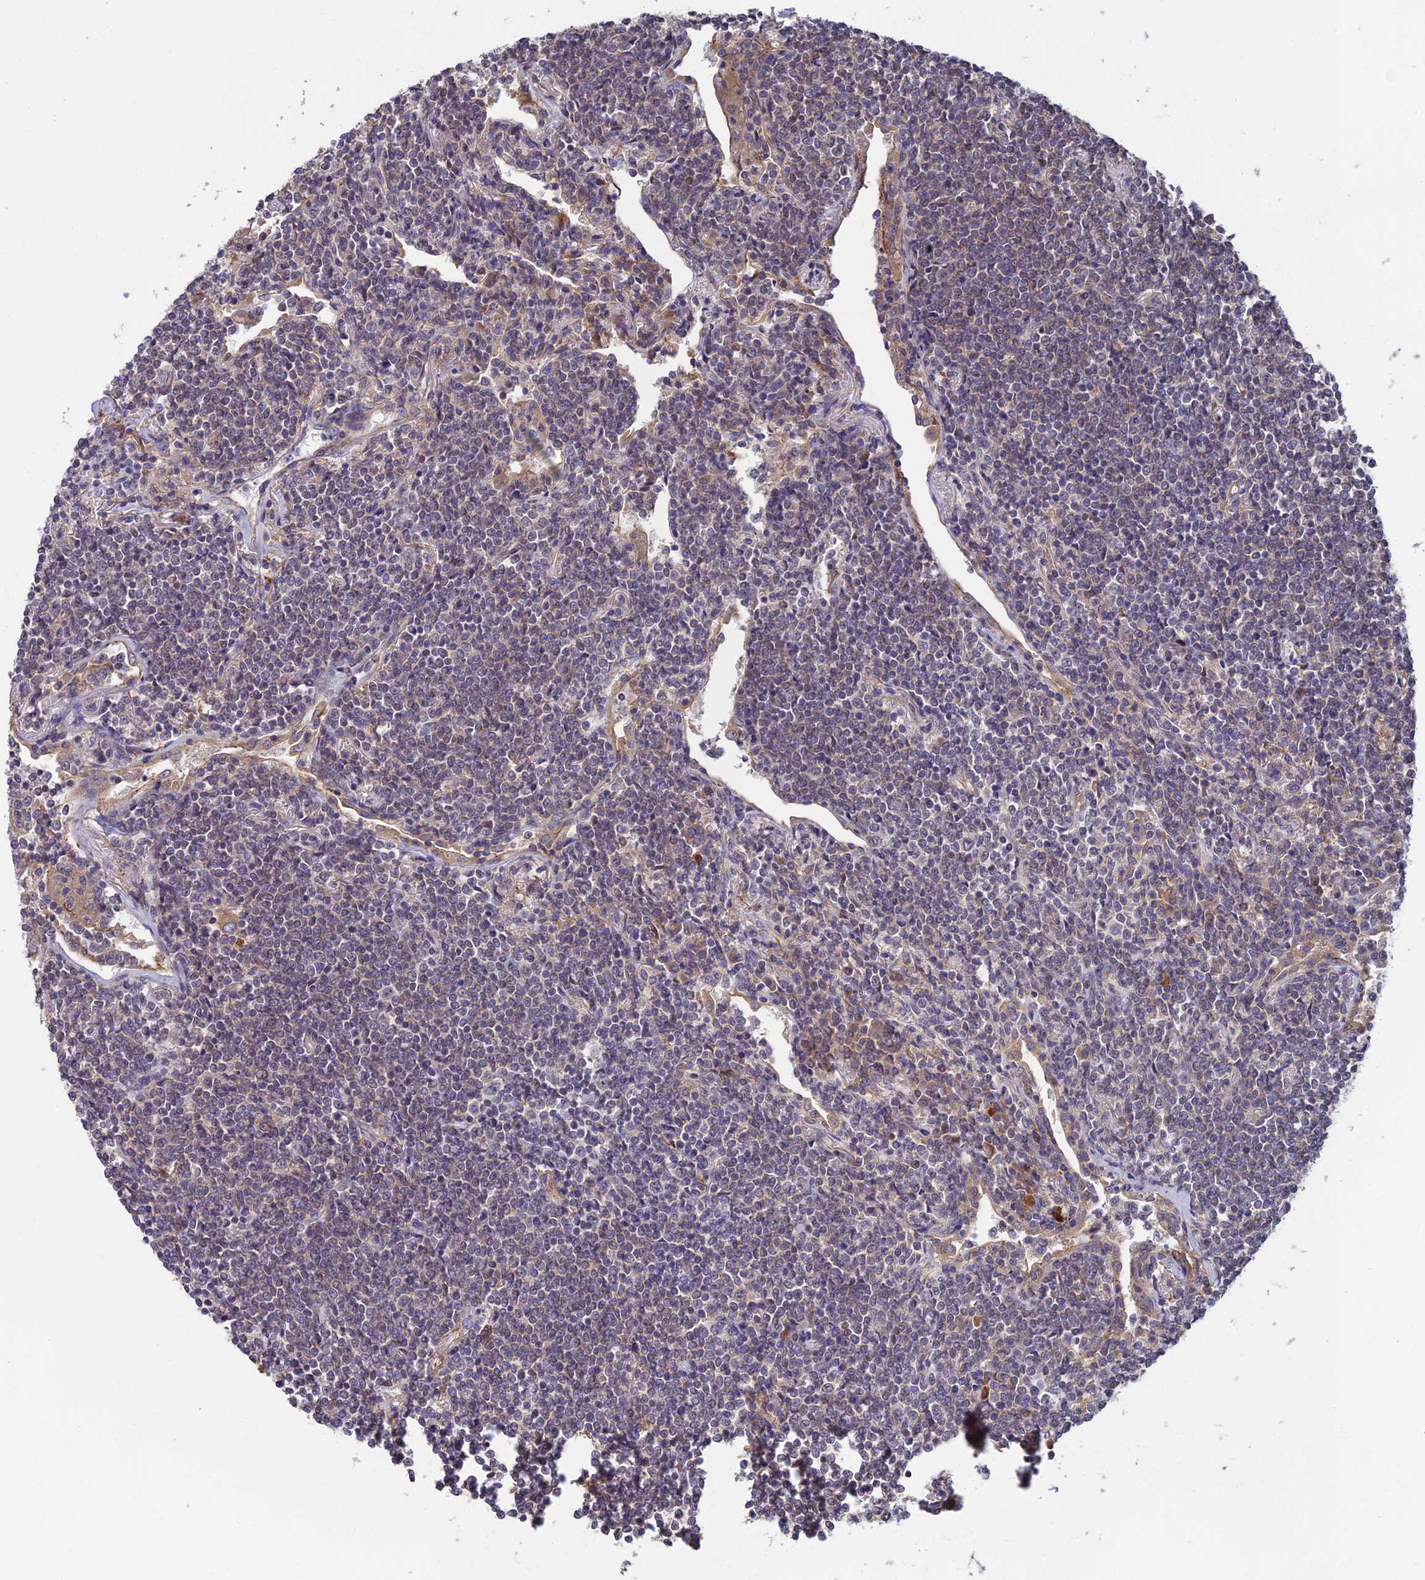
{"staining": {"intensity": "weak", "quantity": "<25%", "location": "cytoplasmic/membranous"}, "tissue": "lymphoma", "cell_type": "Tumor cells", "image_type": "cancer", "snomed": [{"axis": "morphology", "description": "Malignant lymphoma, non-Hodgkin's type, Low grade"}, {"axis": "topography", "description": "Lung"}], "caption": "This is an immunohistochemistry image of malignant lymphoma, non-Hodgkin's type (low-grade). There is no staining in tumor cells.", "gene": "MRNIP", "patient": {"sex": "female", "age": 71}}